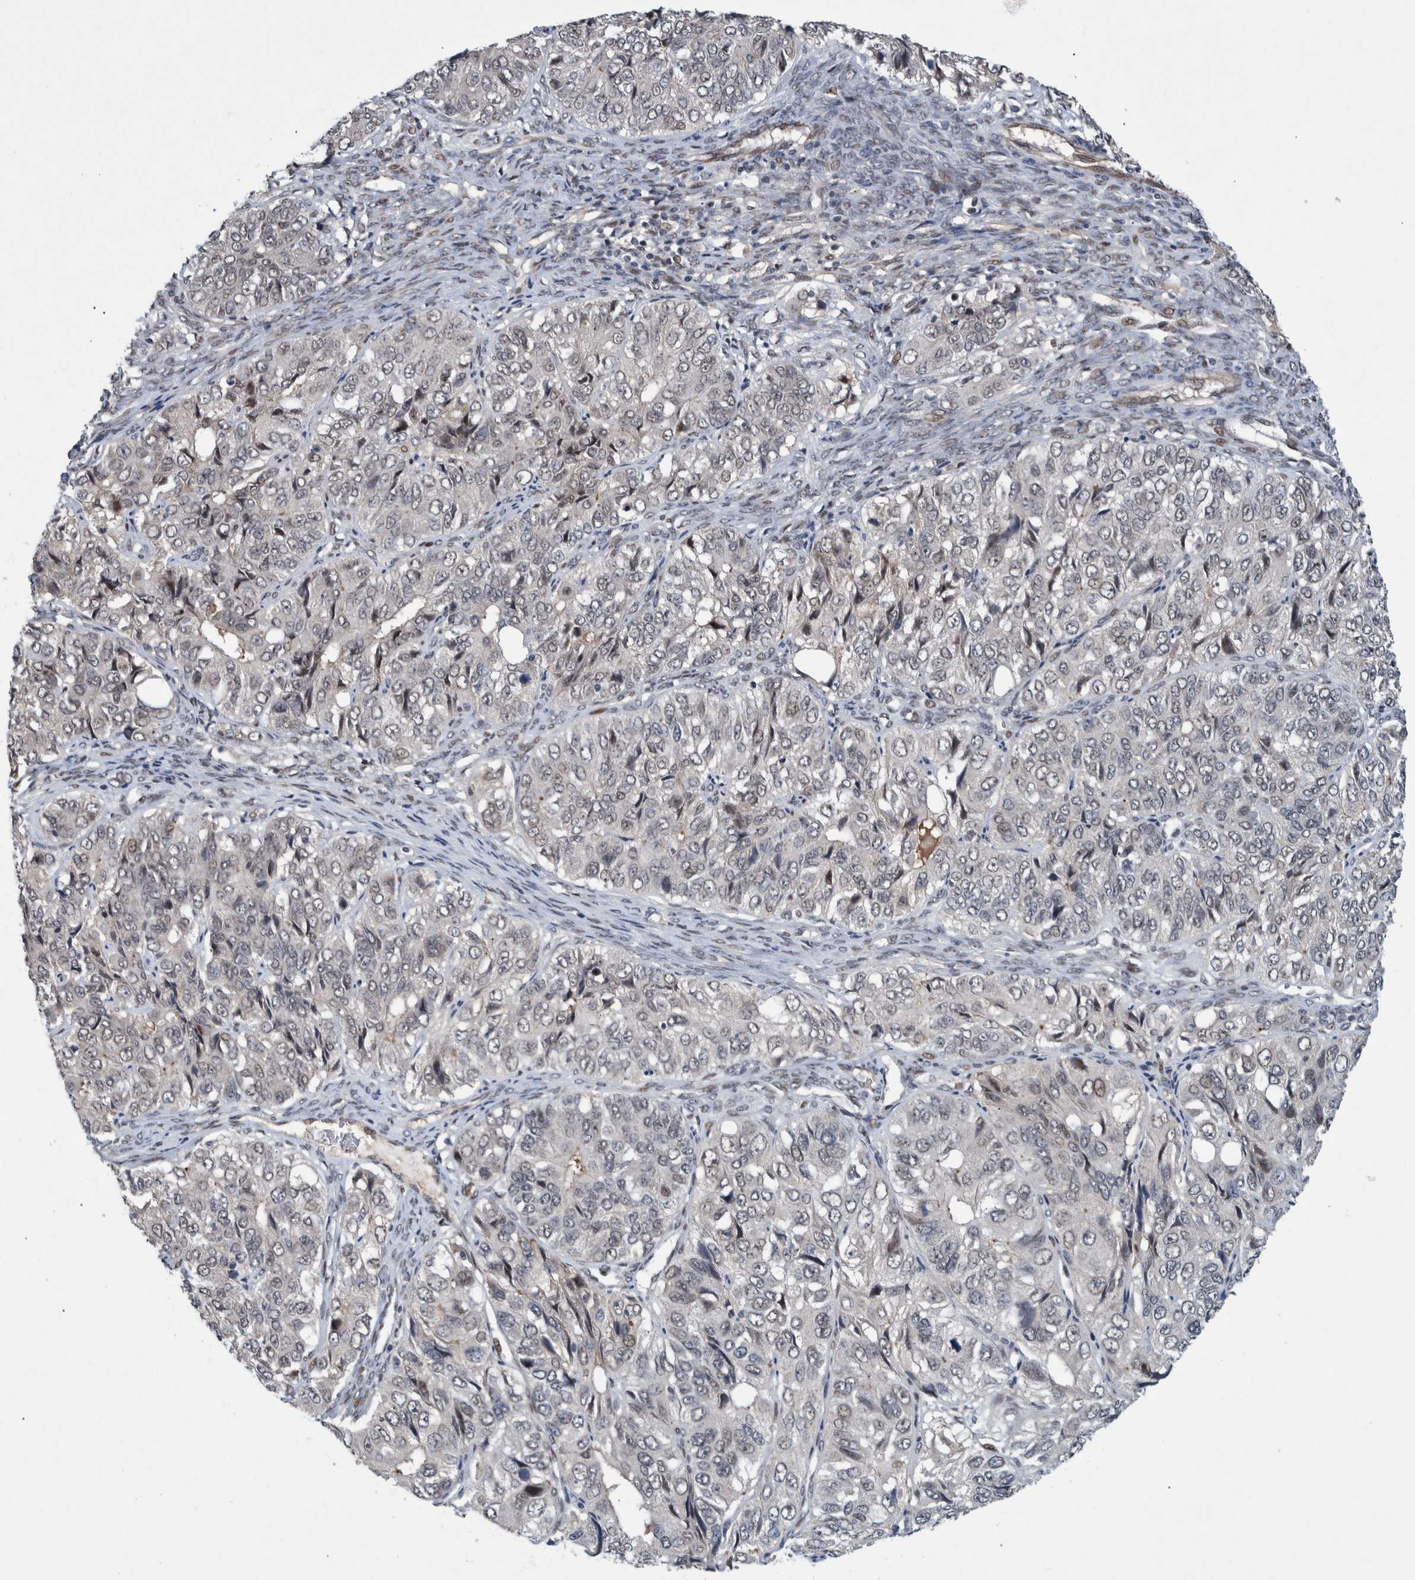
{"staining": {"intensity": "weak", "quantity": "<25%", "location": "nuclear"}, "tissue": "ovarian cancer", "cell_type": "Tumor cells", "image_type": "cancer", "snomed": [{"axis": "morphology", "description": "Carcinoma, endometroid"}, {"axis": "topography", "description": "Ovary"}], "caption": "Tumor cells show no significant protein positivity in endometroid carcinoma (ovarian). (DAB immunohistochemistry visualized using brightfield microscopy, high magnification).", "gene": "ESRP1", "patient": {"sex": "female", "age": 51}}